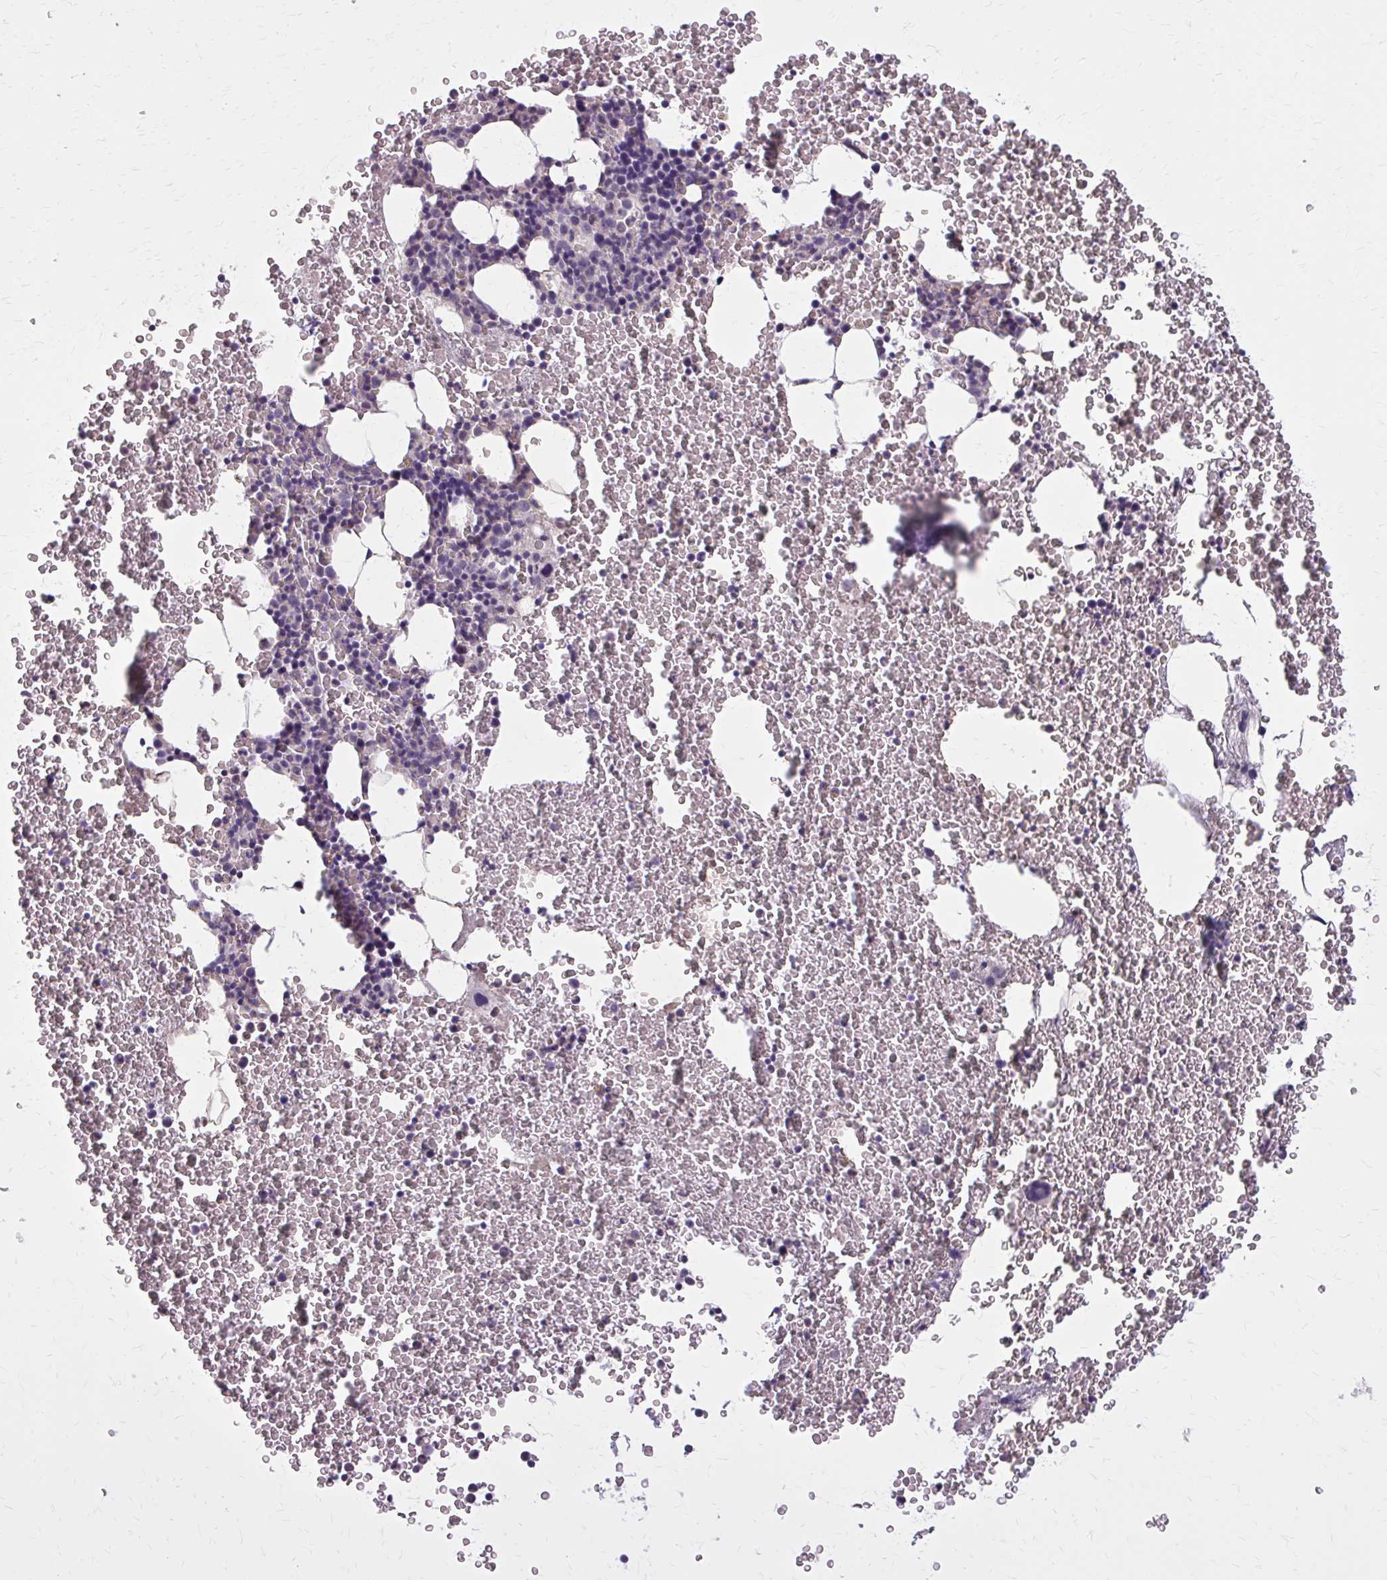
{"staining": {"intensity": "negative", "quantity": "none", "location": "none"}, "tissue": "bone marrow", "cell_type": "Hematopoietic cells", "image_type": "normal", "snomed": [{"axis": "morphology", "description": "Normal tissue, NOS"}, {"axis": "topography", "description": "Bone marrow"}], "caption": "There is no significant positivity in hematopoietic cells of bone marrow. (DAB (3,3'-diaminobenzidine) immunohistochemistry, high magnification).", "gene": "OR4A47", "patient": {"sex": "female", "age": 26}}